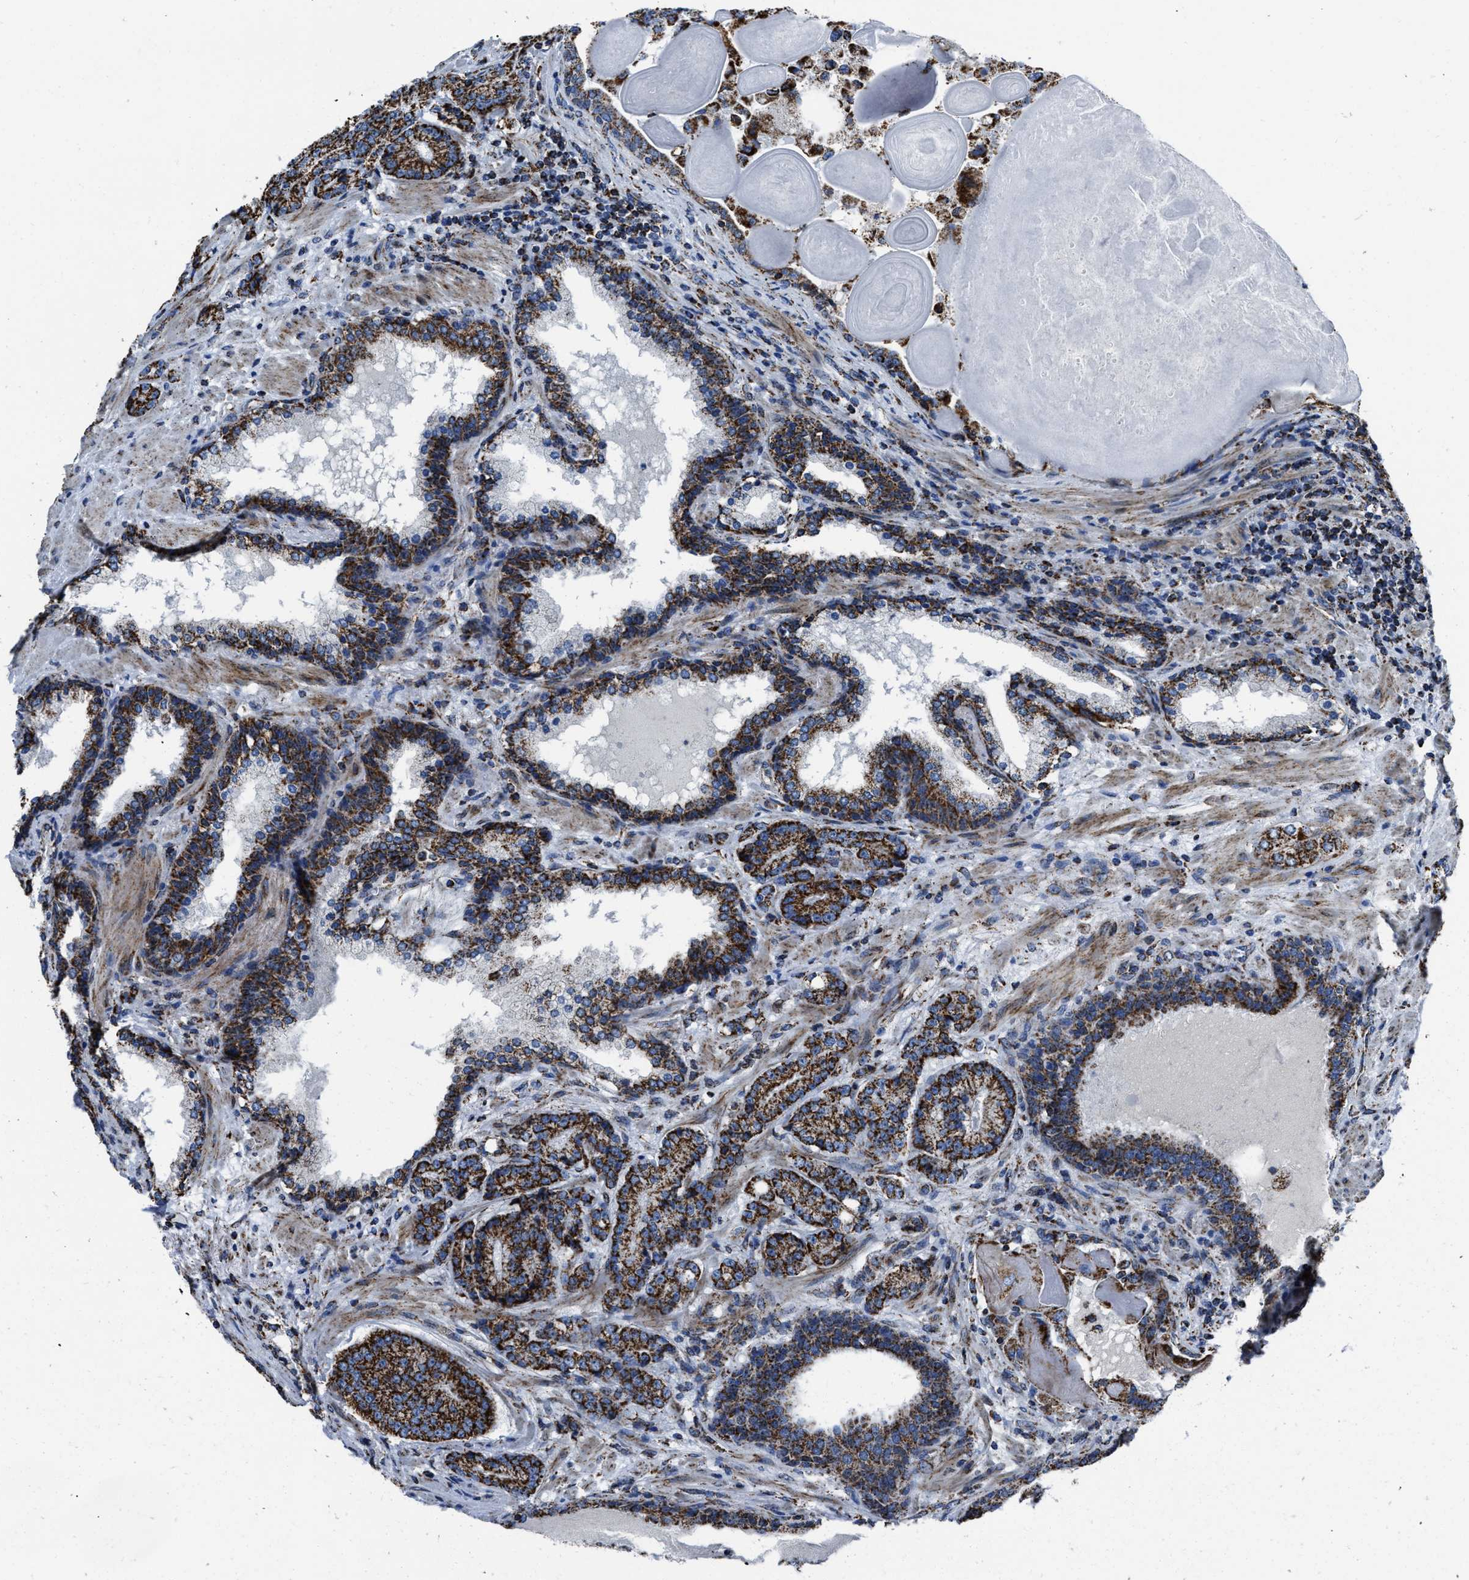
{"staining": {"intensity": "strong", "quantity": ">75%", "location": "cytoplasmic/membranous"}, "tissue": "prostate cancer", "cell_type": "Tumor cells", "image_type": "cancer", "snomed": [{"axis": "morphology", "description": "Adenocarcinoma, High grade"}, {"axis": "topography", "description": "Prostate"}], "caption": "Immunohistochemical staining of human prostate cancer (high-grade adenocarcinoma) demonstrates strong cytoplasmic/membranous protein staining in about >75% of tumor cells. Immunohistochemistry stains the protein of interest in brown and the nuclei are stained blue.", "gene": "NSD3", "patient": {"sex": "male", "age": 61}}